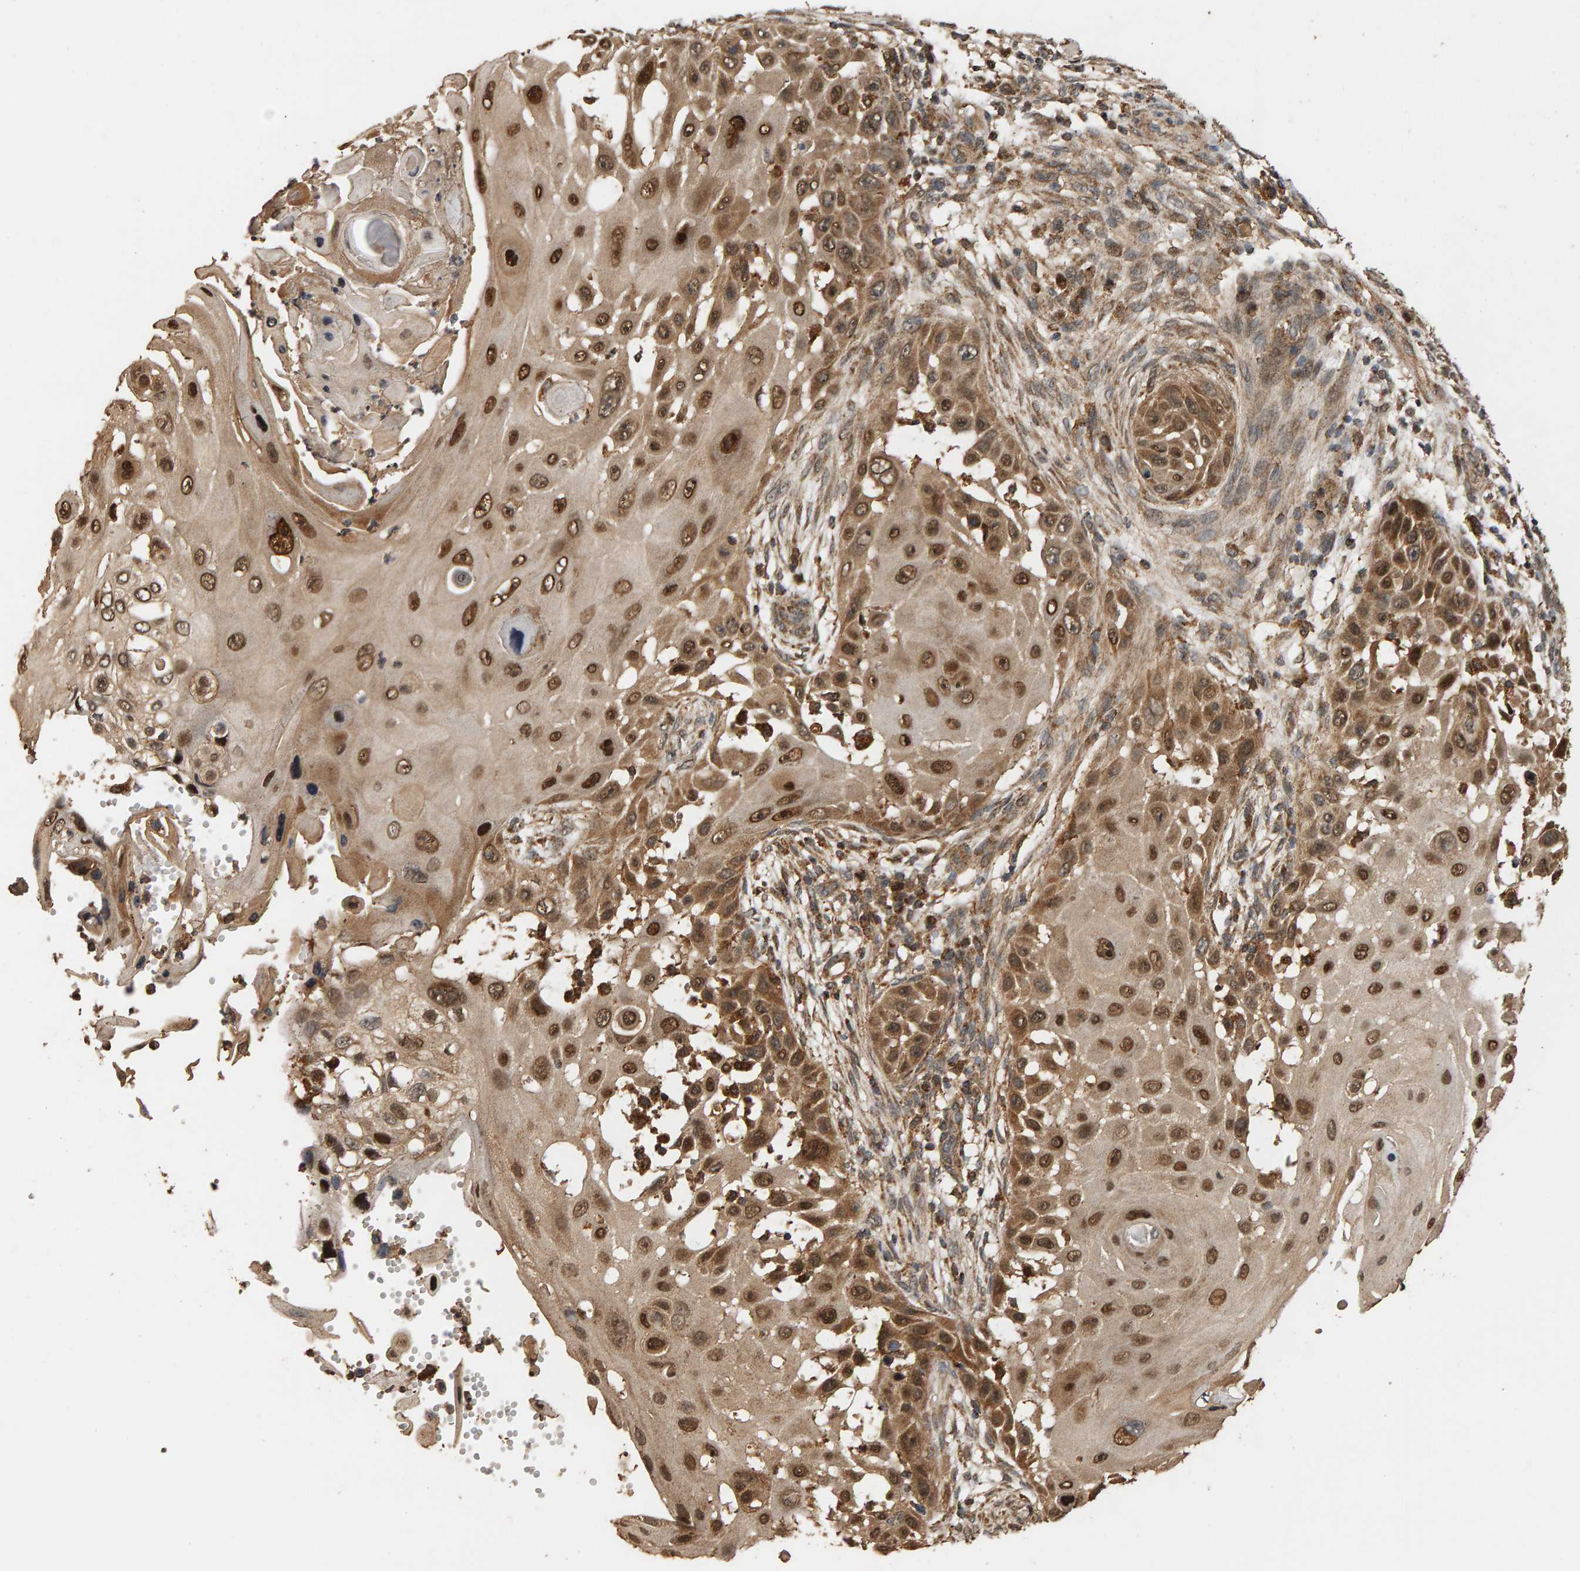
{"staining": {"intensity": "strong", "quantity": ">75%", "location": "cytoplasmic/membranous,nuclear"}, "tissue": "skin cancer", "cell_type": "Tumor cells", "image_type": "cancer", "snomed": [{"axis": "morphology", "description": "Squamous cell carcinoma, NOS"}, {"axis": "topography", "description": "Skin"}], "caption": "A micrograph of skin squamous cell carcinoma stained for a protein displays strong cytoplasmic/membranous and nuclear brown staining in tumor cells.", "gene": "GSTK1", "patient": {"sex": "female", "age": 44}}